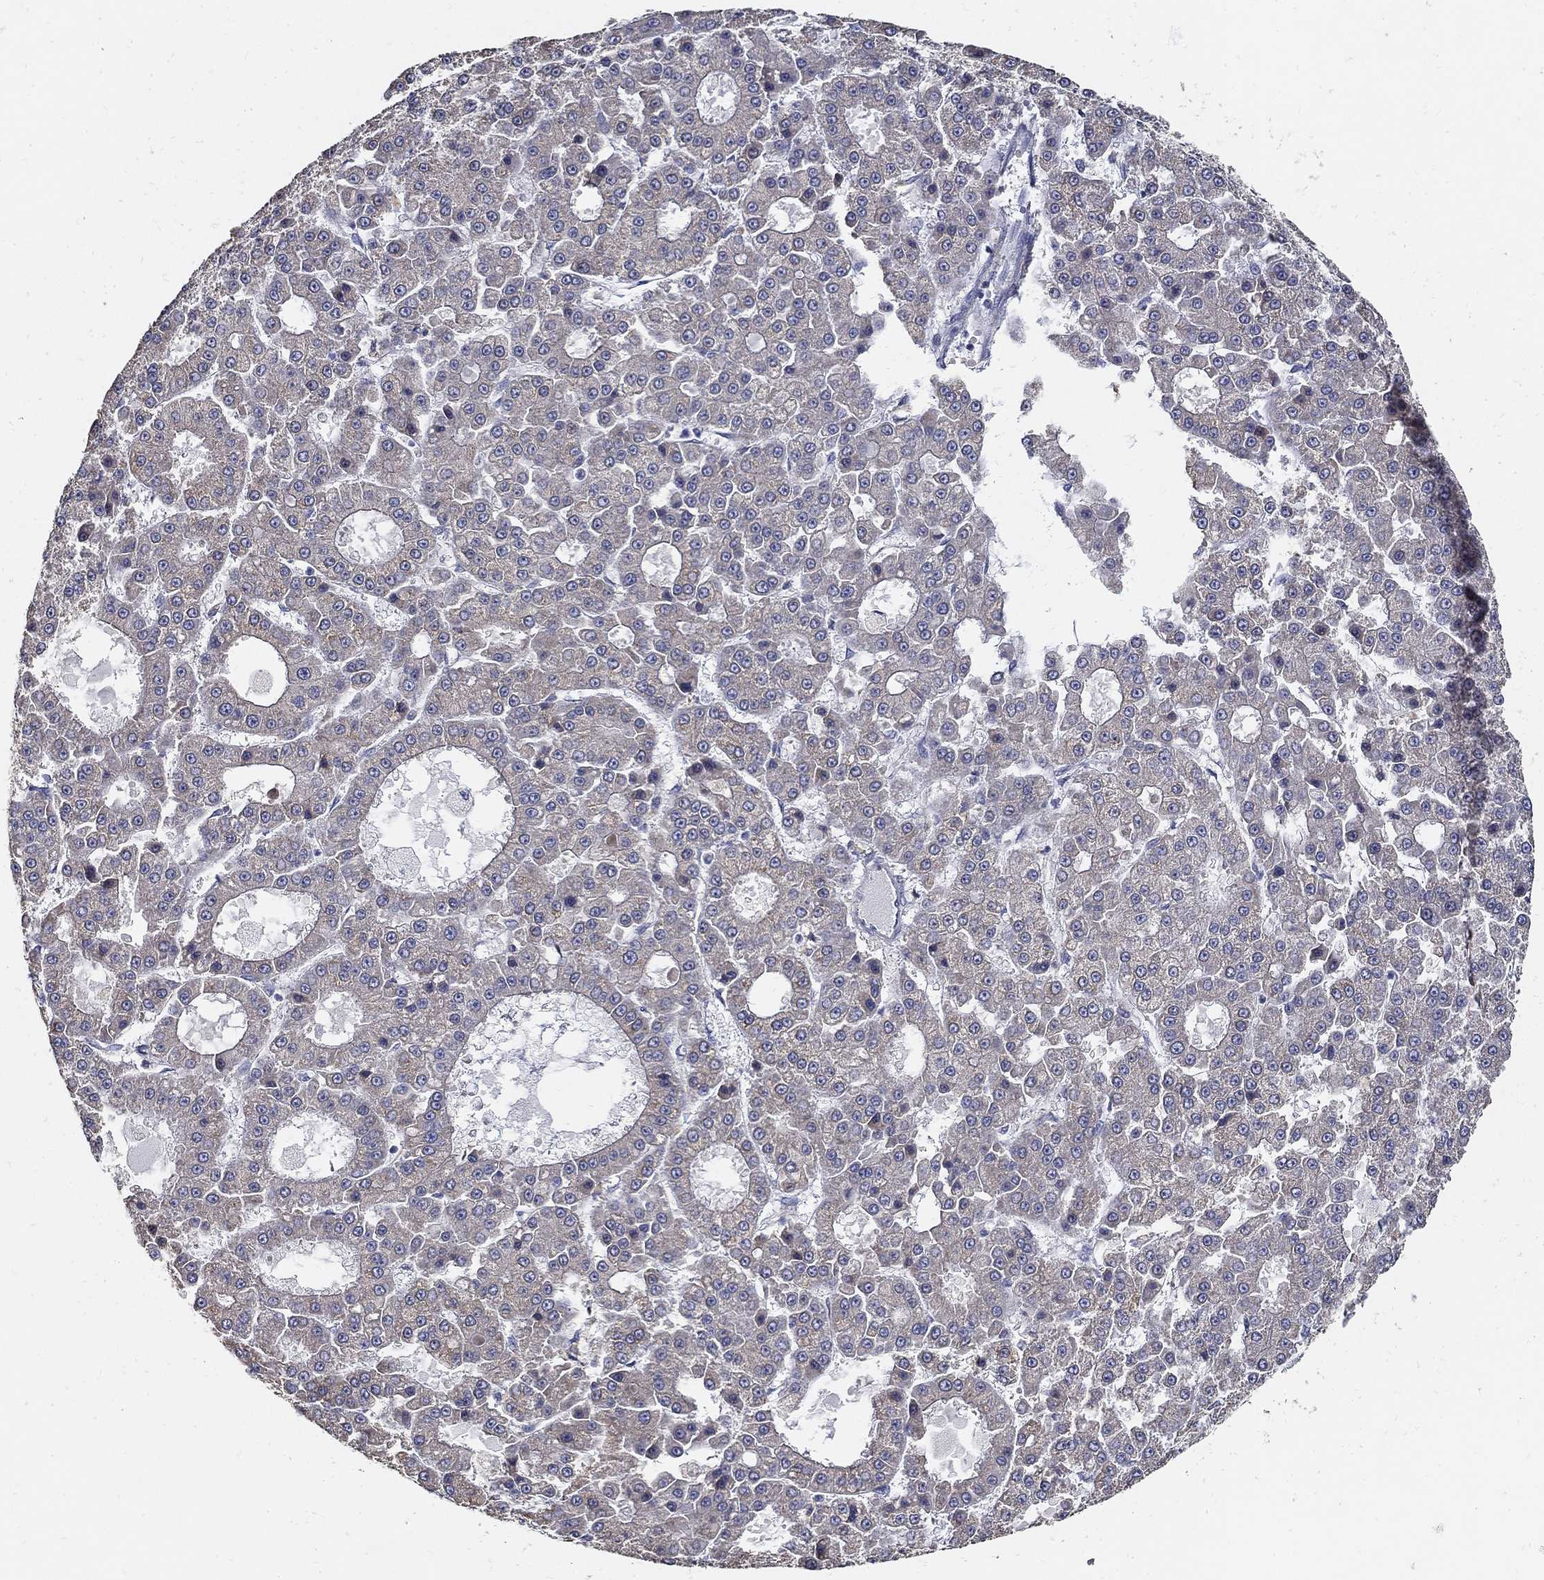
{"staining": {"intensity": "weak", "quantity": "25%-75%", "location": "cytoplasmic/membranous"}, "tissue": "liver cancer", "cell_type": "Tumor cells", "image_type": "cancer", "snomed": [{"axis": "morphology", "description": "Carcinoma, Hepatocellular, NOS"}, {"axis": "topography", "description": "Liver"}], "caption": "High-power microscopy captured an immunohistochemistry micrograph of liver hepatocellular carcinoma, revealing weak cytoplasmic/membranous positivity in approximately 25%-75% of tumor cells.", "gene": "EMILIN3", "patient": {"sex": "male", "age": 70}}